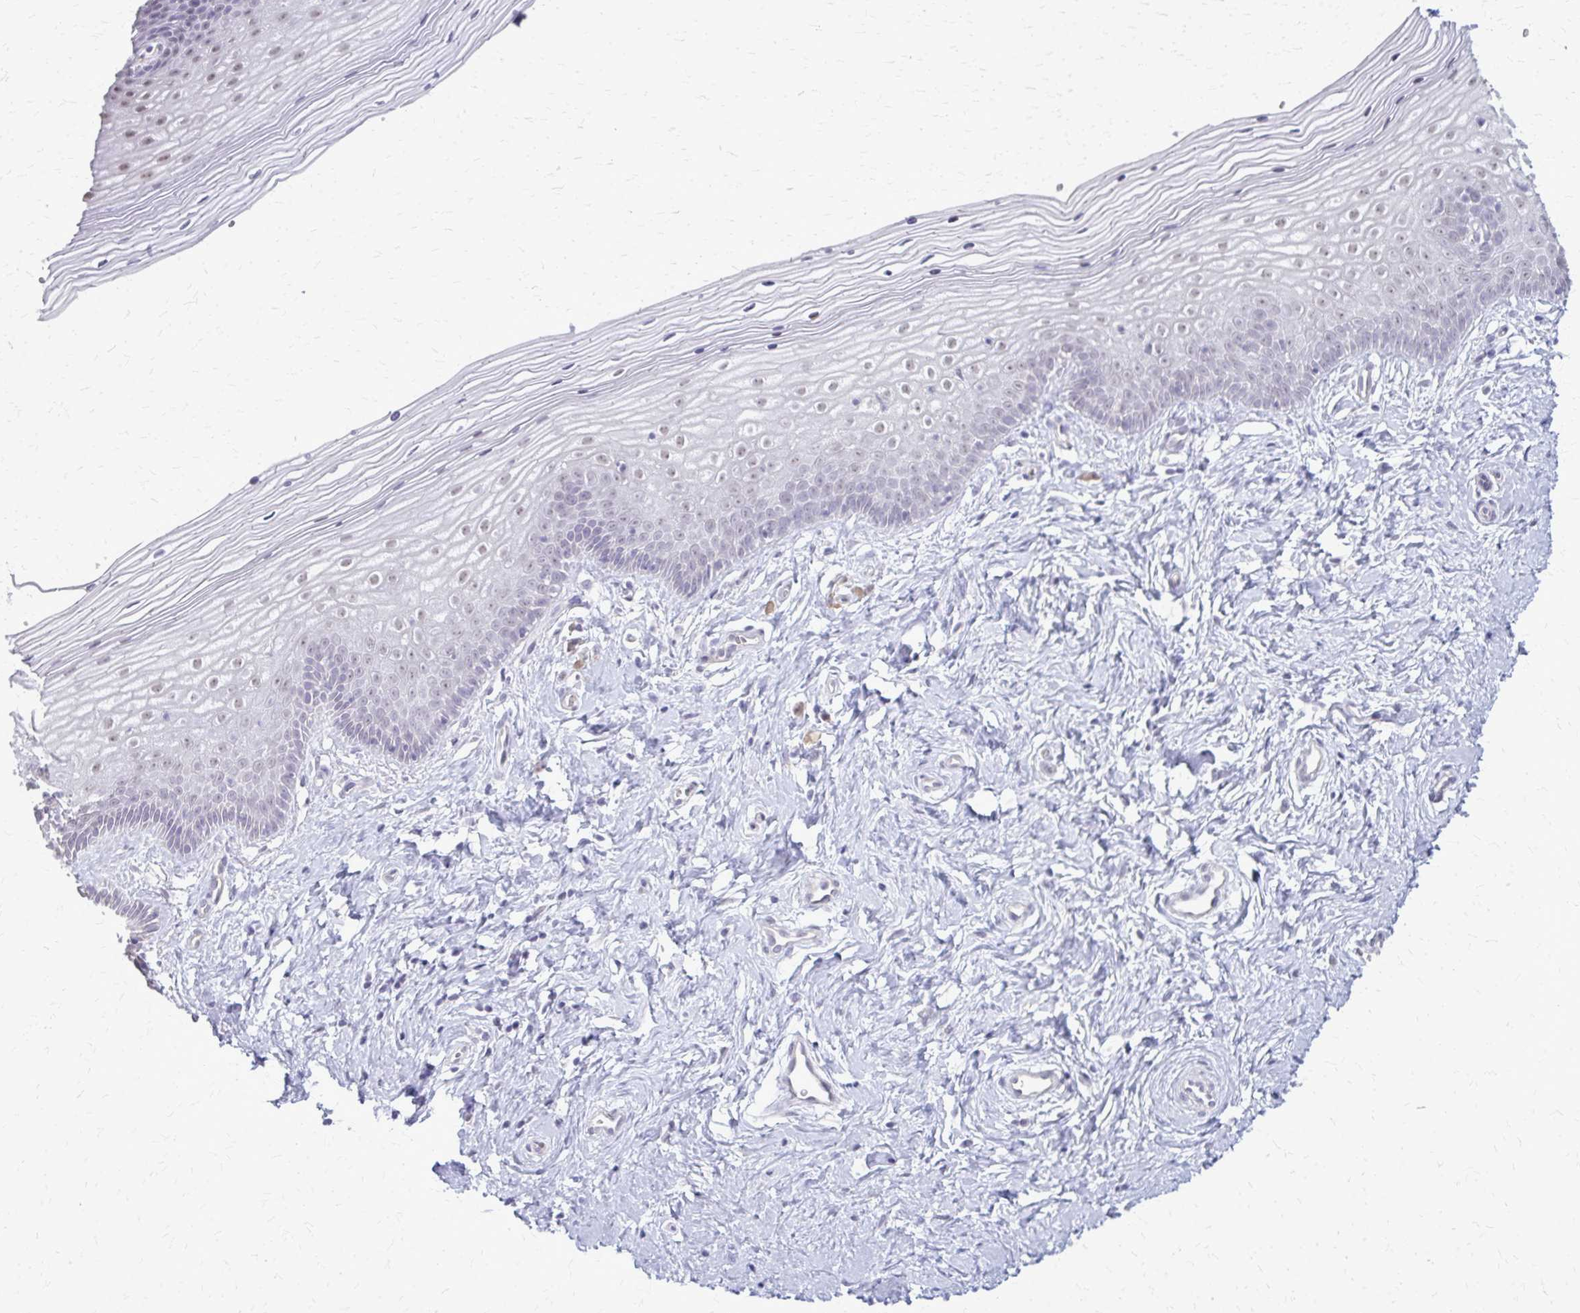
{"staining": {"intensity": "negative", "quantity": "none", "location": "none"}, "tissue": "vagina", "cell_type": "Squamous epithelial cells", "image_type": "normal", "snomed": [{"axis": "morphology", "description": "Normal tissue, NOS"}, {"axis": "topography", "description": "Vagina"}], "caption": "A high-resolution histopathology image shows IHC staining of benign vagina, which displays no significant staining in squamous epithelial cells.", "gene": "PLCB1", "patient": {"sex": "female", "age": 38}}